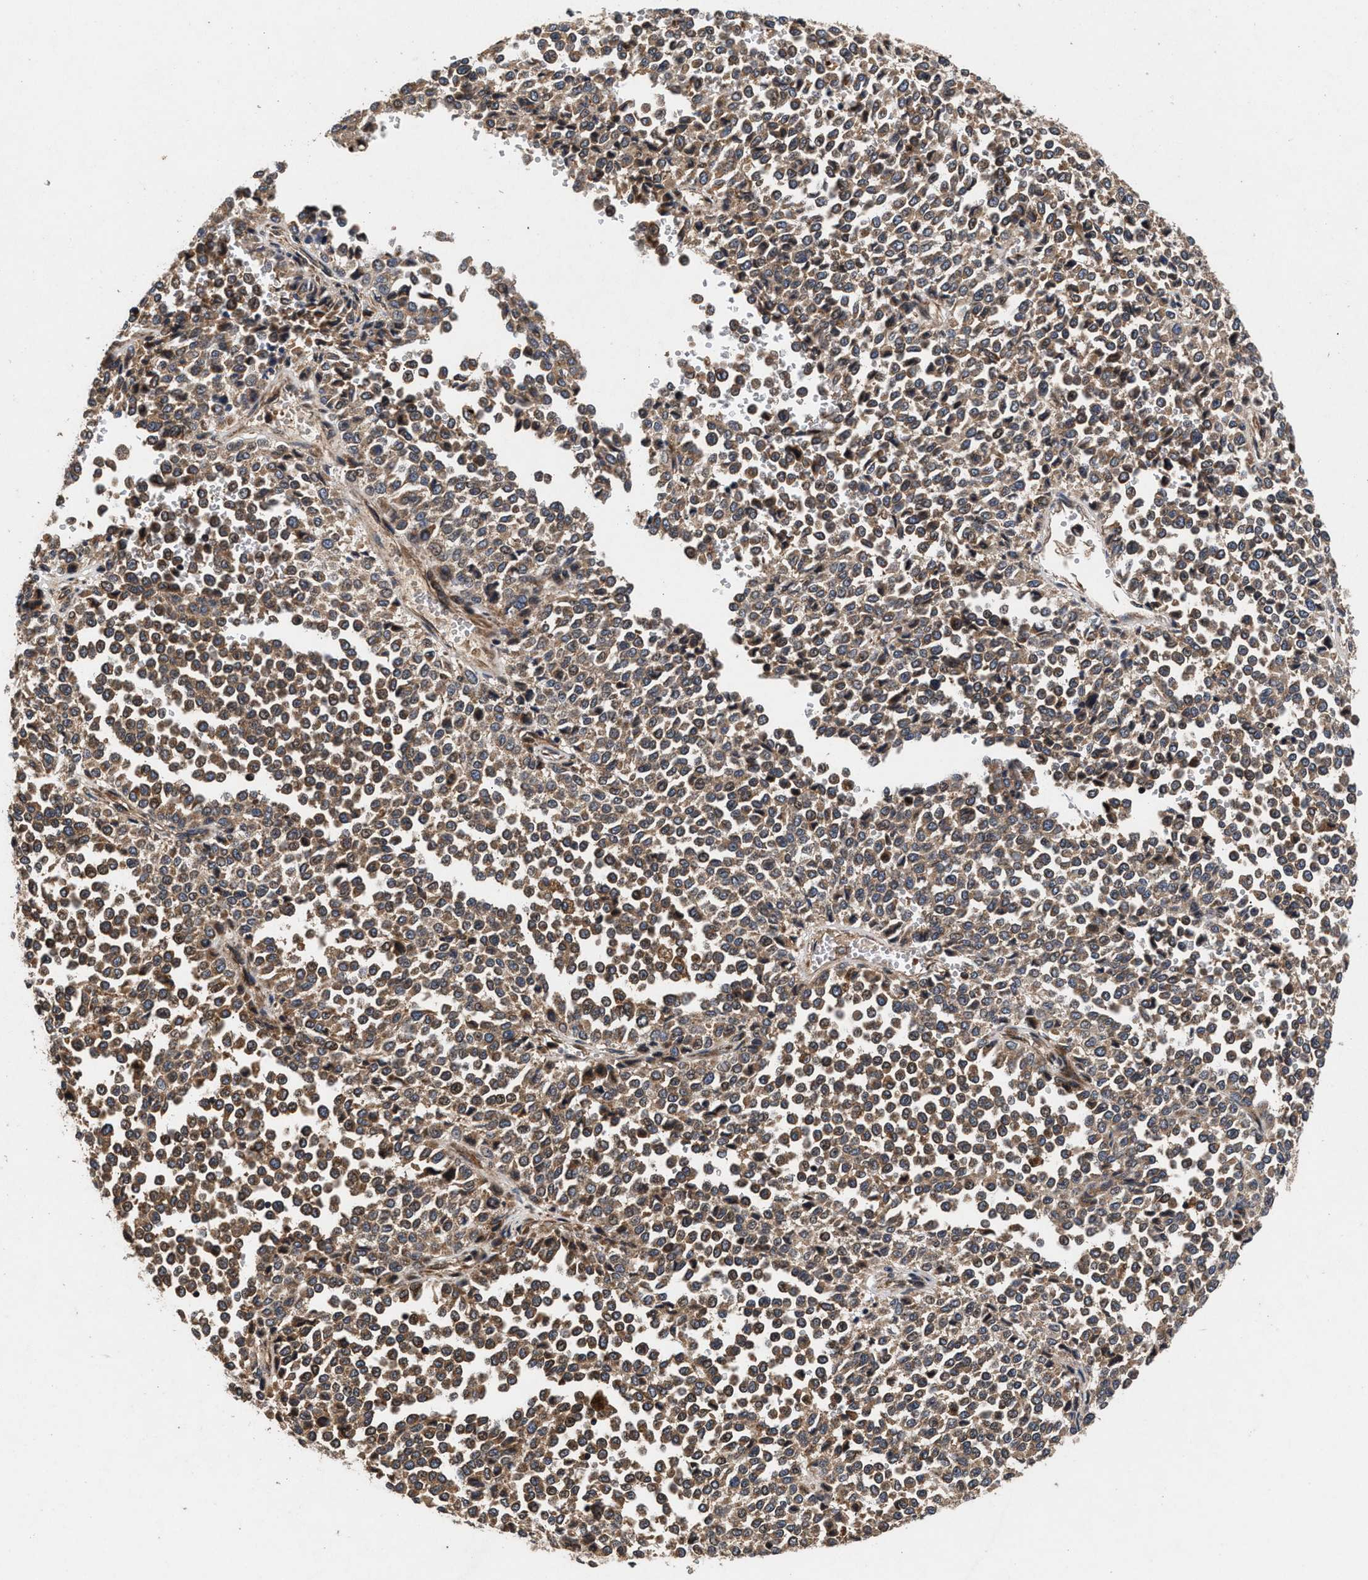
{"staining": {"intensity": "moderate", "quantity": ">75%", "location": "cytoplasmic/membranous"}, "tissue": "melanoma", "cell_type": "Tumor cells", "image_type": "cancer", "snomed": [{"axis": "morphology", "description": "Malignant melanoma, Metastatic site"}, {"axis": "topography", "description": "Pancreas"}], "caption": "The photomicrograph shows staining of malignant melanoma (metastatic site), revealing moderate cytoplasmic/membranous protein positivity (brown color) within tumor cells. (Stains: DAB (3,3'-diaminobenzidine) in brown, nuclei in blue, Microscopy: brightfield microscopy at high magnification).", "gene": "NFKB2", "patient": {"sex": "female", "age": 30}}